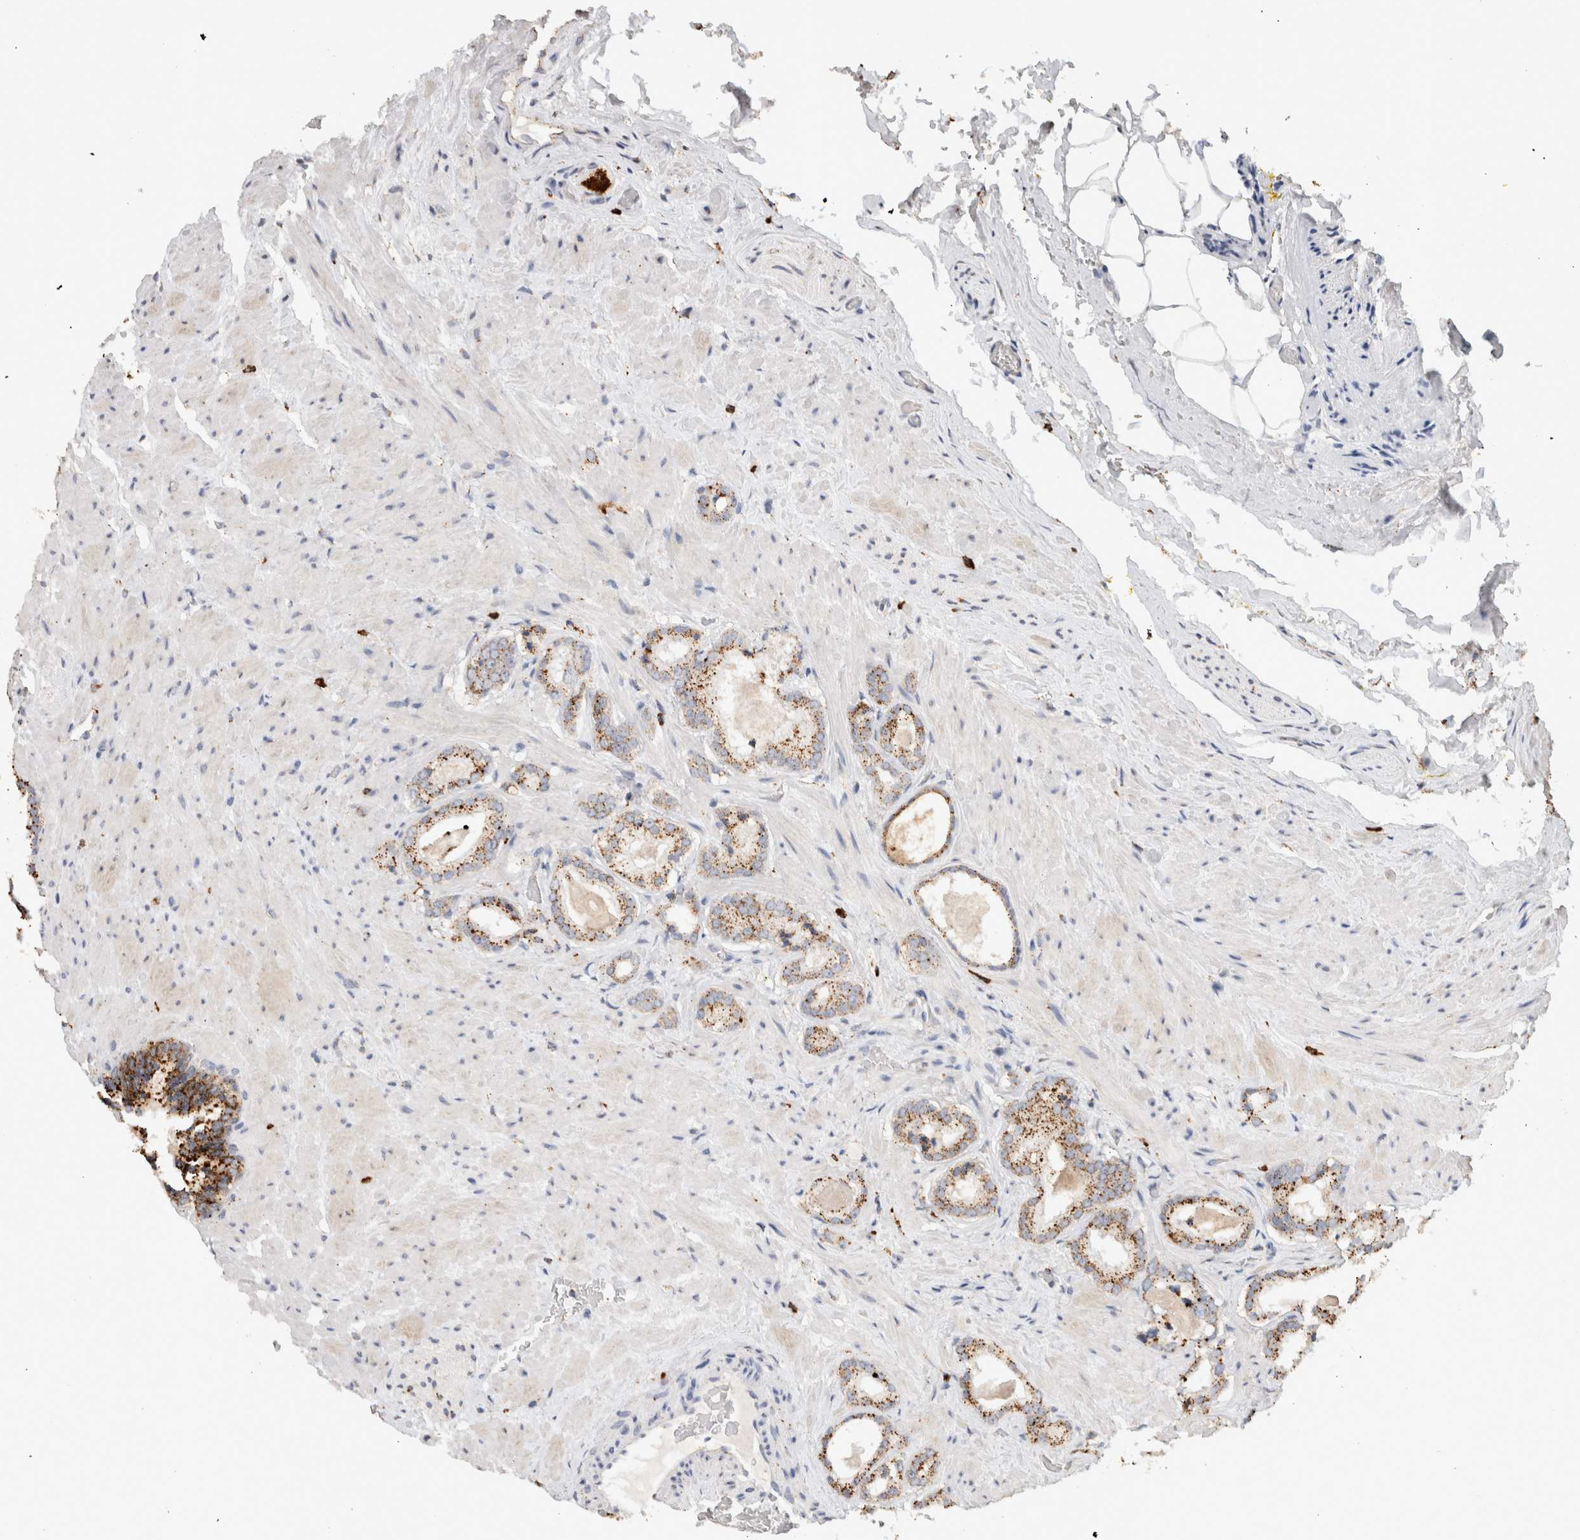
{"staining": {"intensity": "moderate", "quantity": ">75%", "location": "cytoplasmic/membranous"}, "tissue": "prostate cancer", "cell_type": "Tumor cells", "image_type": "cancer", "snomed": [{"axis": "morphology", "description": "Adenocarcinoma, High grade"}, {"axis": "topography", "description": "Prostate"}], "caption": "This histopathology image demonstrates prostate cancer stained with IHC to label a protein in brown. The cytoplasmic/membranous of tumor cells show moderate positivity for the protein. Nuclei are counter-stained blue.", "gene": "ARSA", "patient": {"sex": "male", "age": 64}}